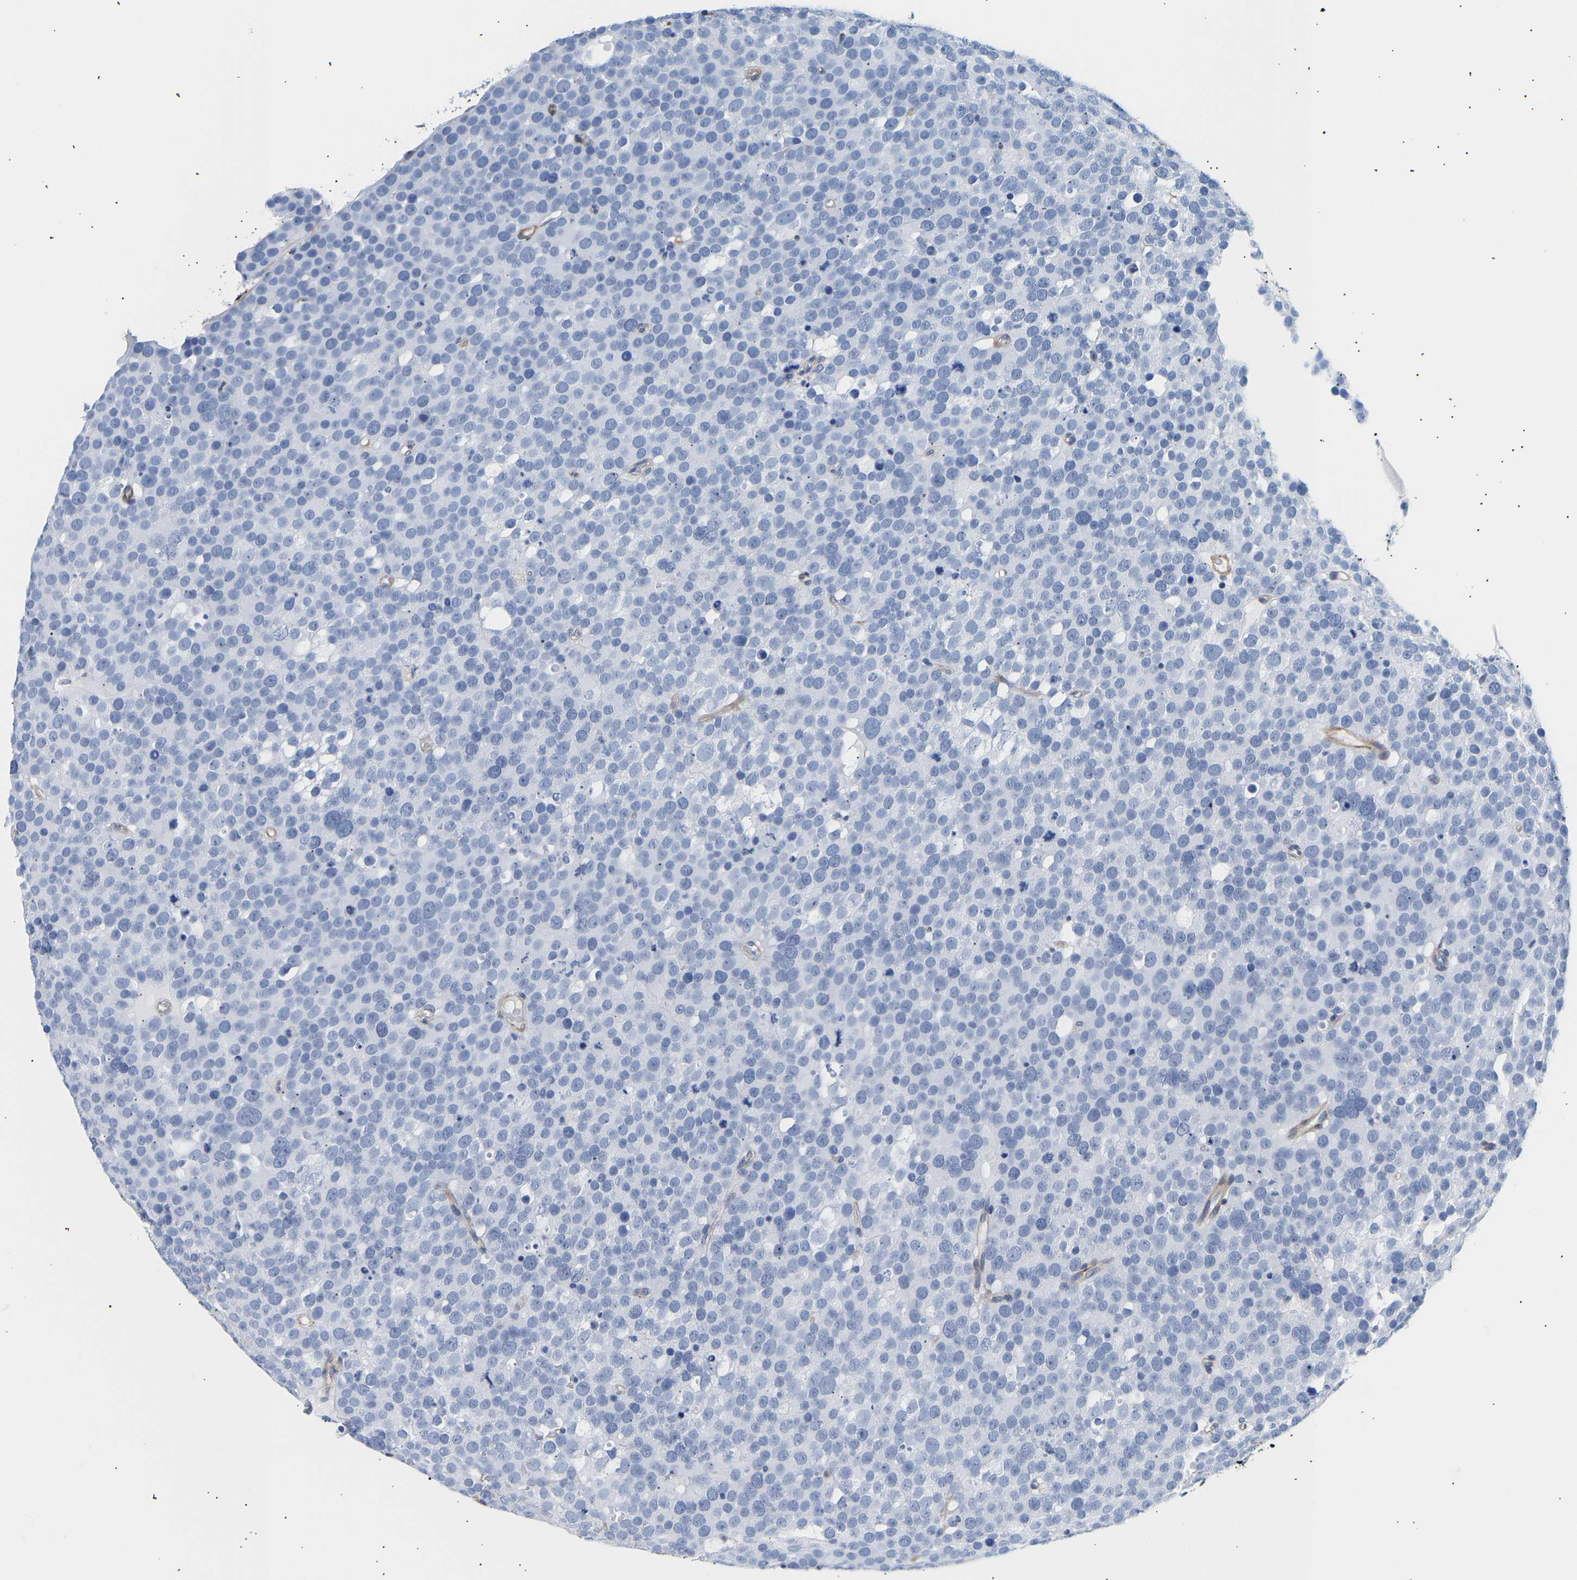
{"staining": {"intensity": "negative", "quantity": "none", "location": "none"}, "tissue": "testis cancer", "cell_type": "Tumor cells", "image_type": "cancer", "snomed": [{"axis": "morphology", "description": "Seminoma, NOS"}, {"axis": "topography", "description": "Testis"}], "caption": "High magnification brightfield microscopy of seminoma (testis) stained with DAB (3,3'-diaminobenzidine) (brown) and counterstained with hematoxylin (blue): tumor cells show no significant positivity.", "gene": "IGFBP7", "patient": {"sex": "male", "age": 71}}